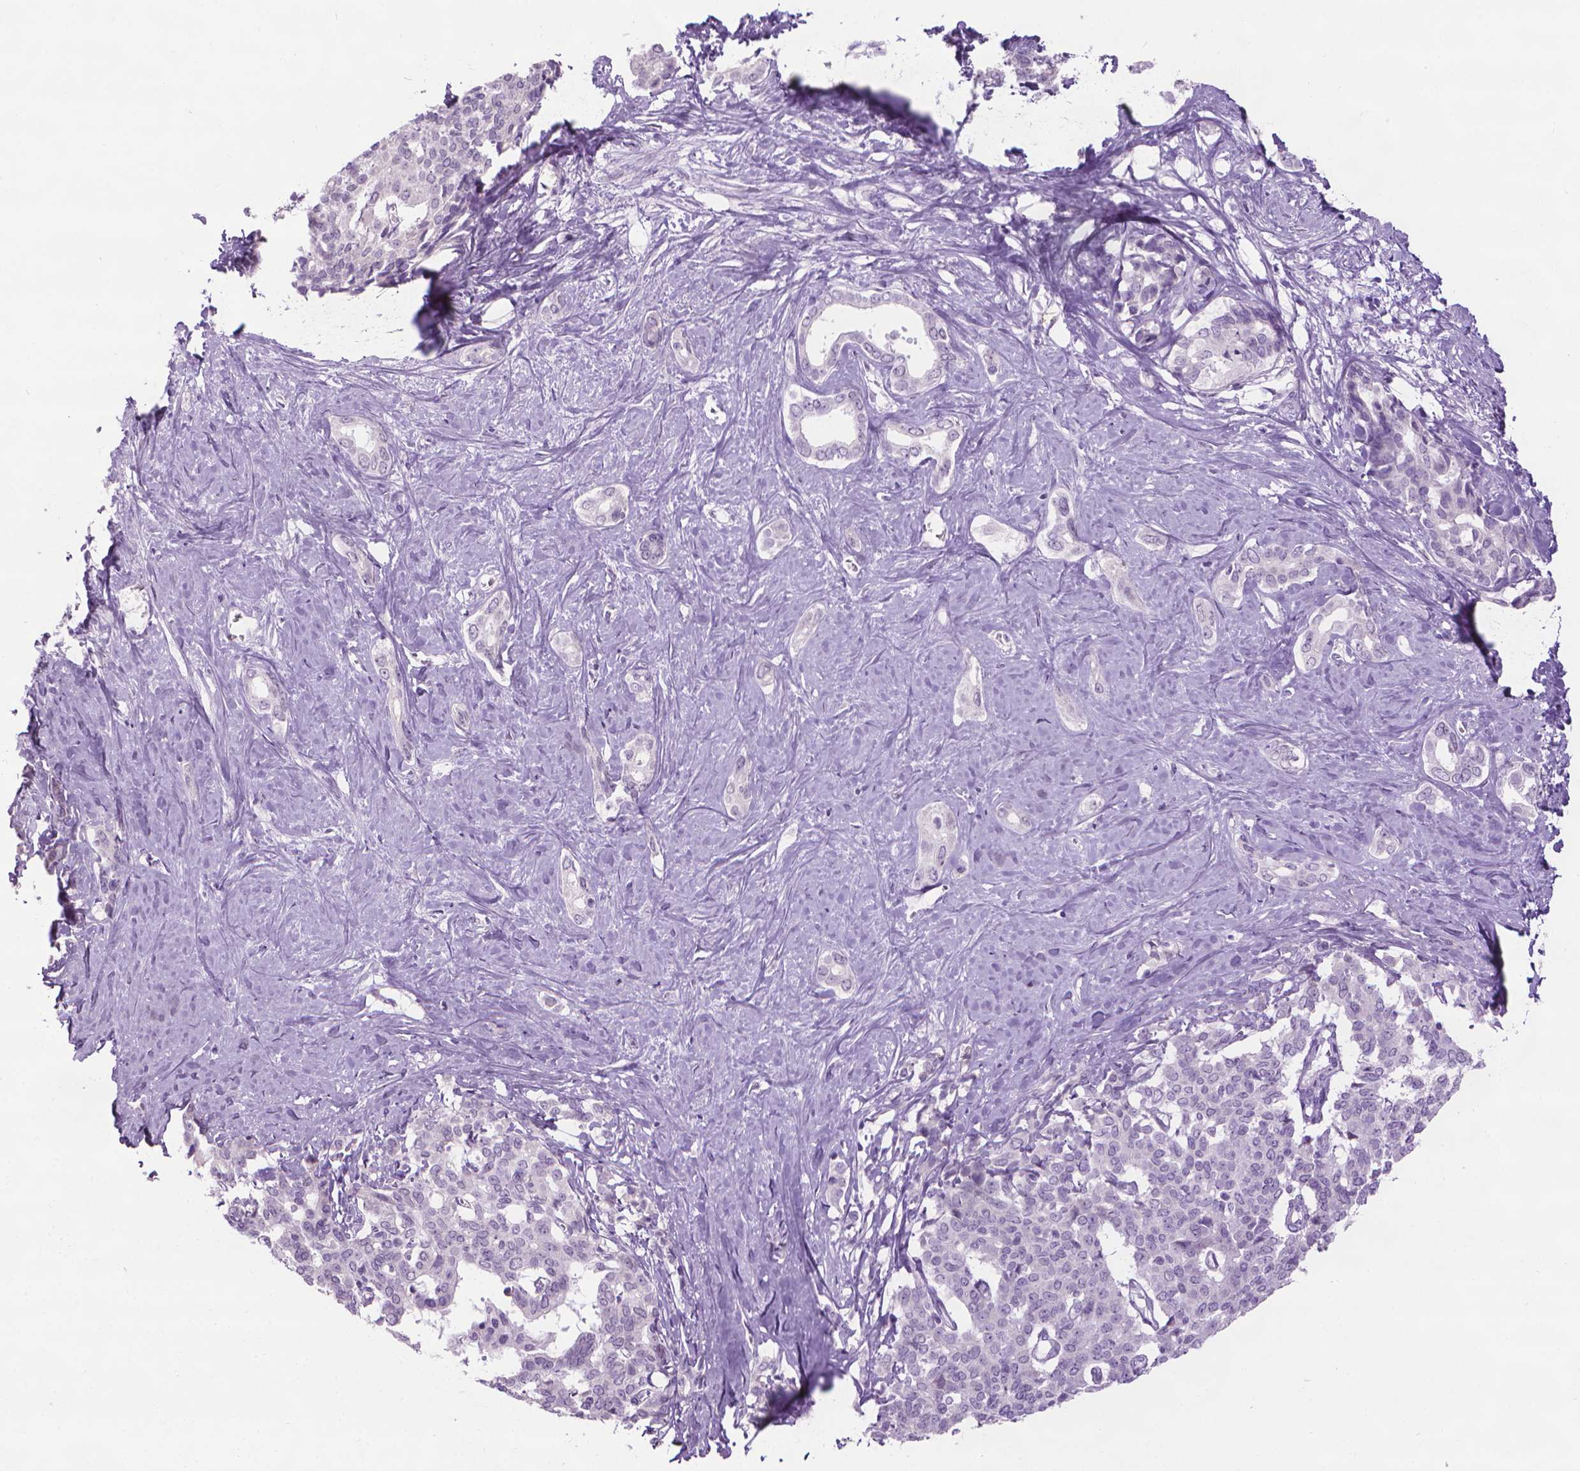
{"staining": {"intensity": "negative", "quantity": "none", "location": "none"}, "tissue": "liver cancer", "cell_type": "Tumor cells", "image_type": "cancer", "snomed": [{"axis": "morphology", "description": "Cholangiocarcinoma"}, {"axis": "topography", "description": "Liver"}], "caption": "High magnification brightfield microscopy of cholangiocarcinoma (liver) stained with DAB (3,3'-diaminobenzidine) (brown) and counterstained with hematoxylin (blue): tumor cells show no significant positivity.", "gene": "DNAI7", "patient": {"sex": "female", "age": 47}}